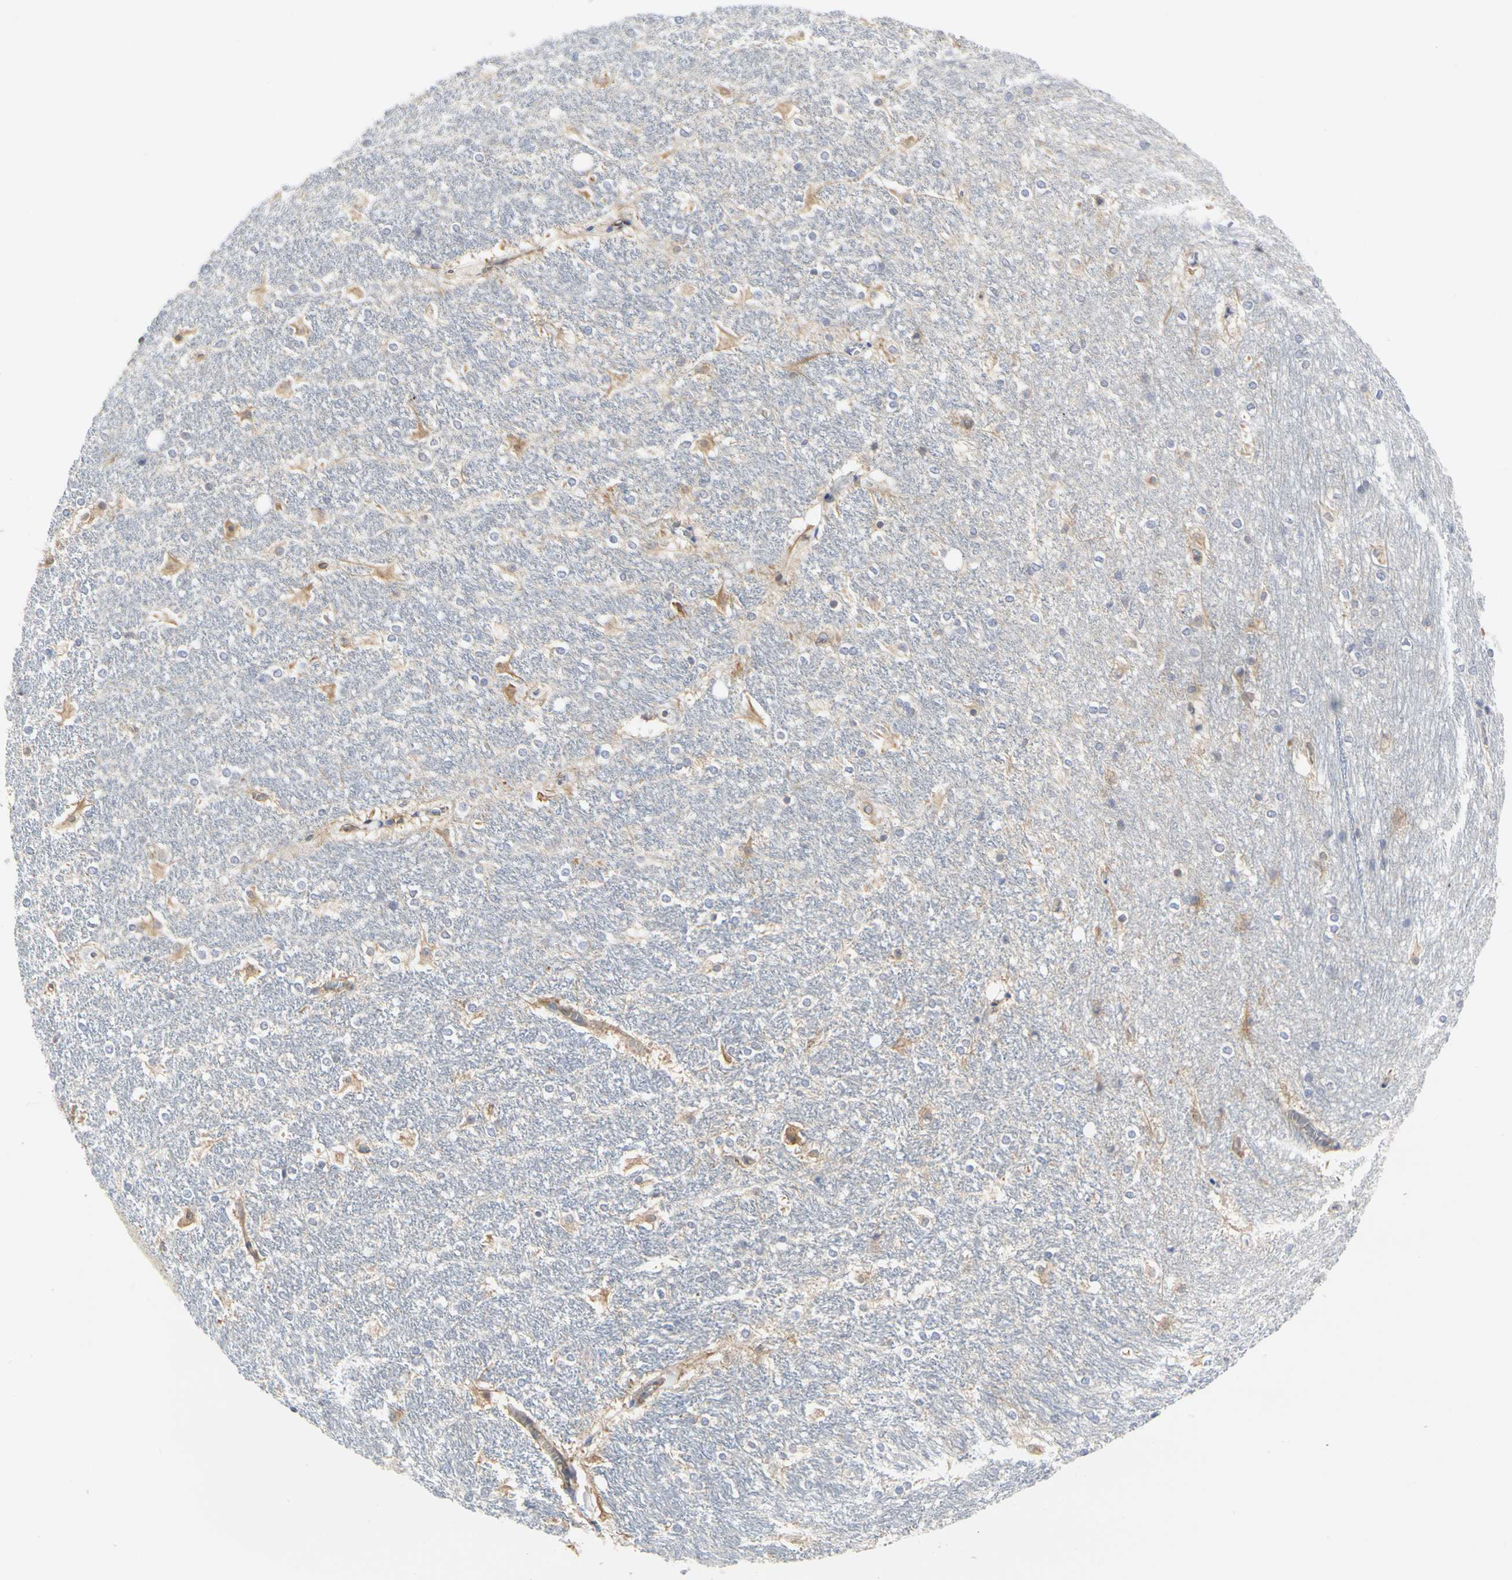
{"staining": {"intensity": "negative", "quantity": "none", "location": "none"}, "tissue": "hippocampus", "cell_type": "Glial cells", "image_type": "normal", "snomed": [{"axis": "morphology", "description": "Normal tissue, NOS"}, {"axis": "topography", "description": "Hippocampus"}], "caption": "IHC image of unremarkable hippocampus: human hippocampus stained with DAB (3,3'-diaminobenzidine) exhibits no significant protein expression in glial cells.", "gene": "C3orf52", "patient": {"sex": "female", "age": 19}}